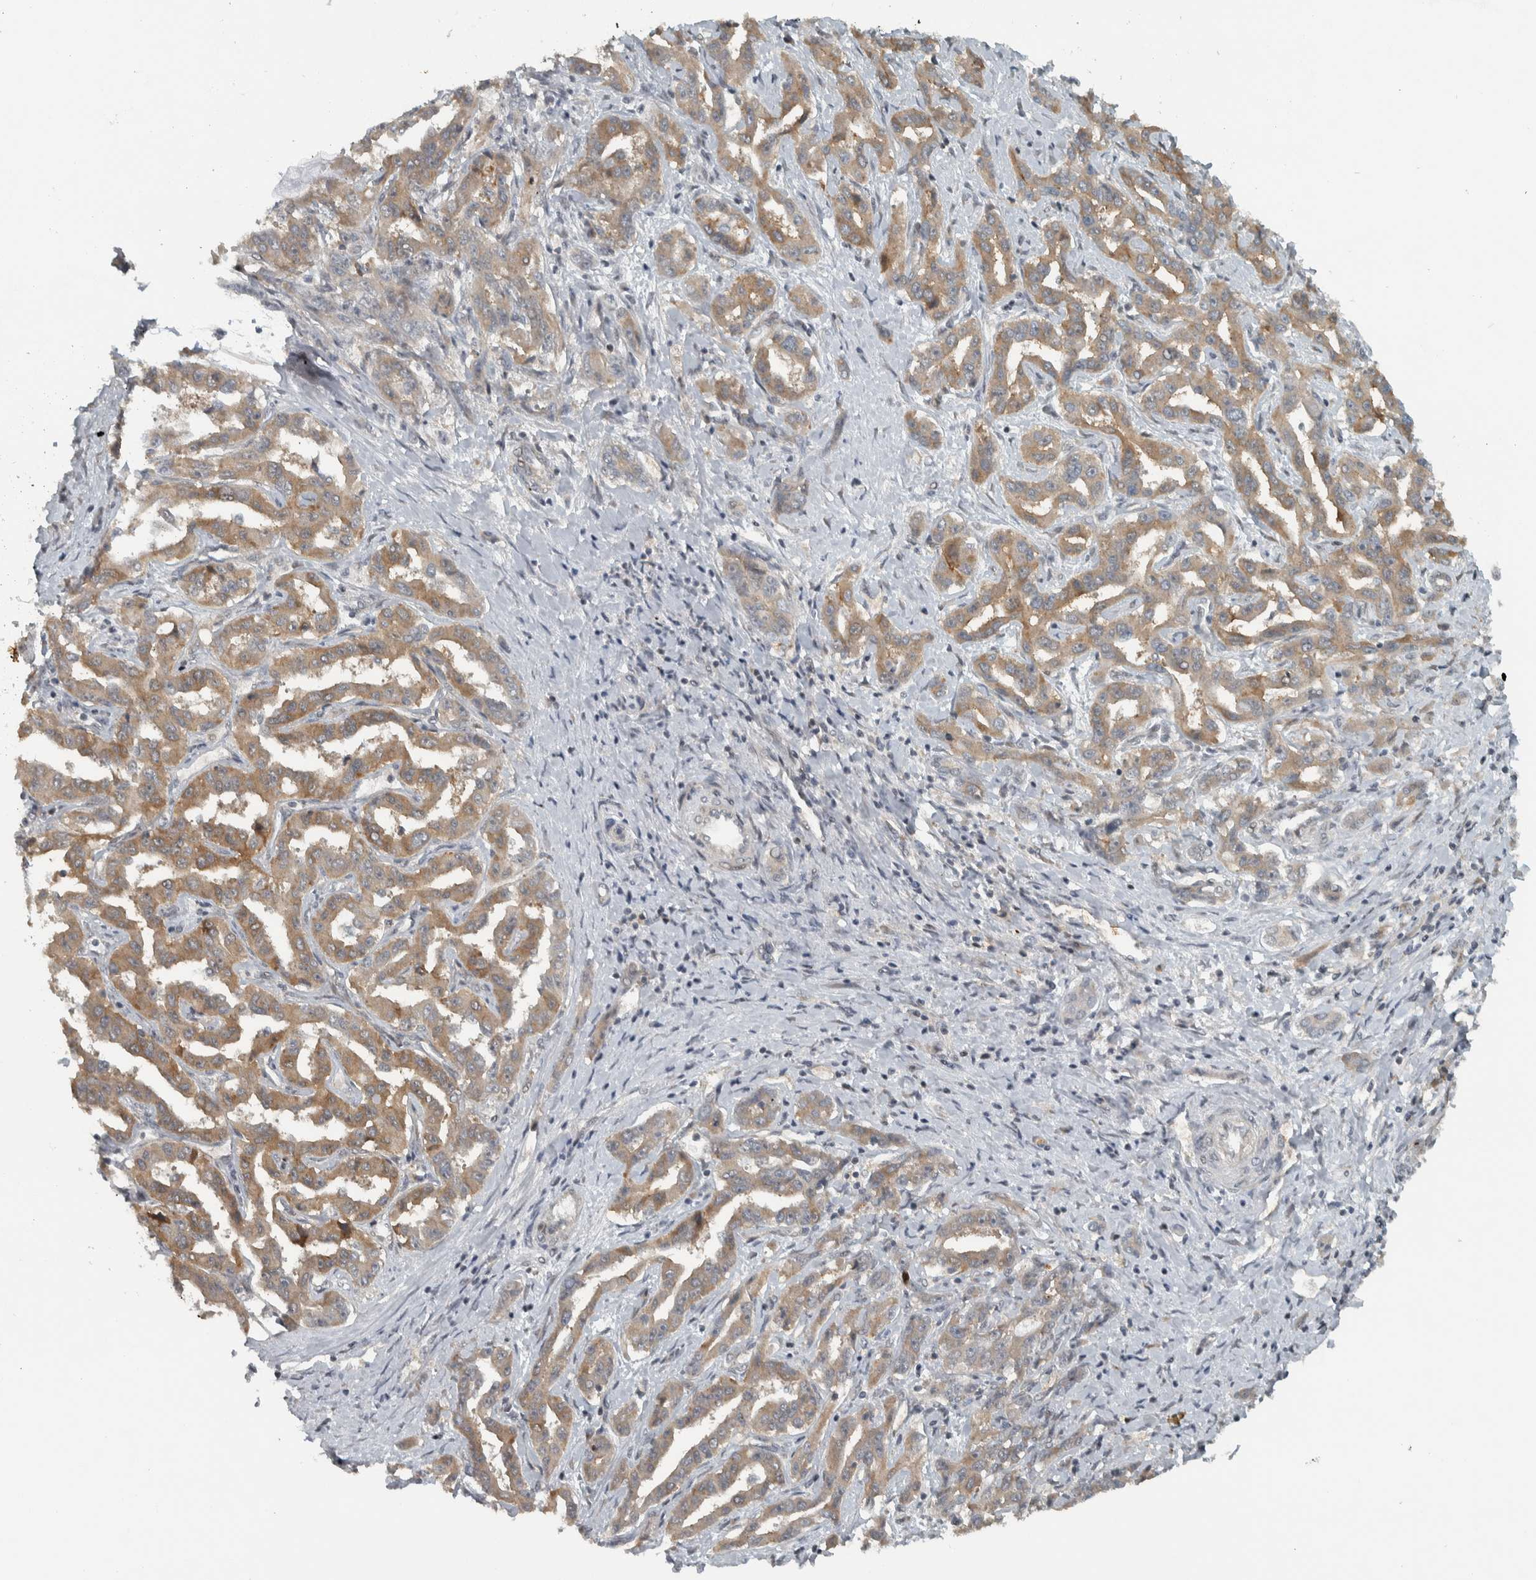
{"staining": {"intensity": "moderate", "quantity": ">75%", "location": "cytoplasmic/membranous"}, "tissue": "liver cancer", "cell_type": "Tumor cells", "image_type": "cancer", "snomed": [{"axis": "morphology", "description": "Cholangiocarcinoma"}, {"axis": "topography", "description": "Liver"}], "caption": "A photomicrograph of cholangiocarcinoma (liver) stained for a protein demonstrates moderate cytoplasmic/membranous brown staining in tumor cells.", "gene": "NAPG", "patient": {"sex": "male", "age": 59}}